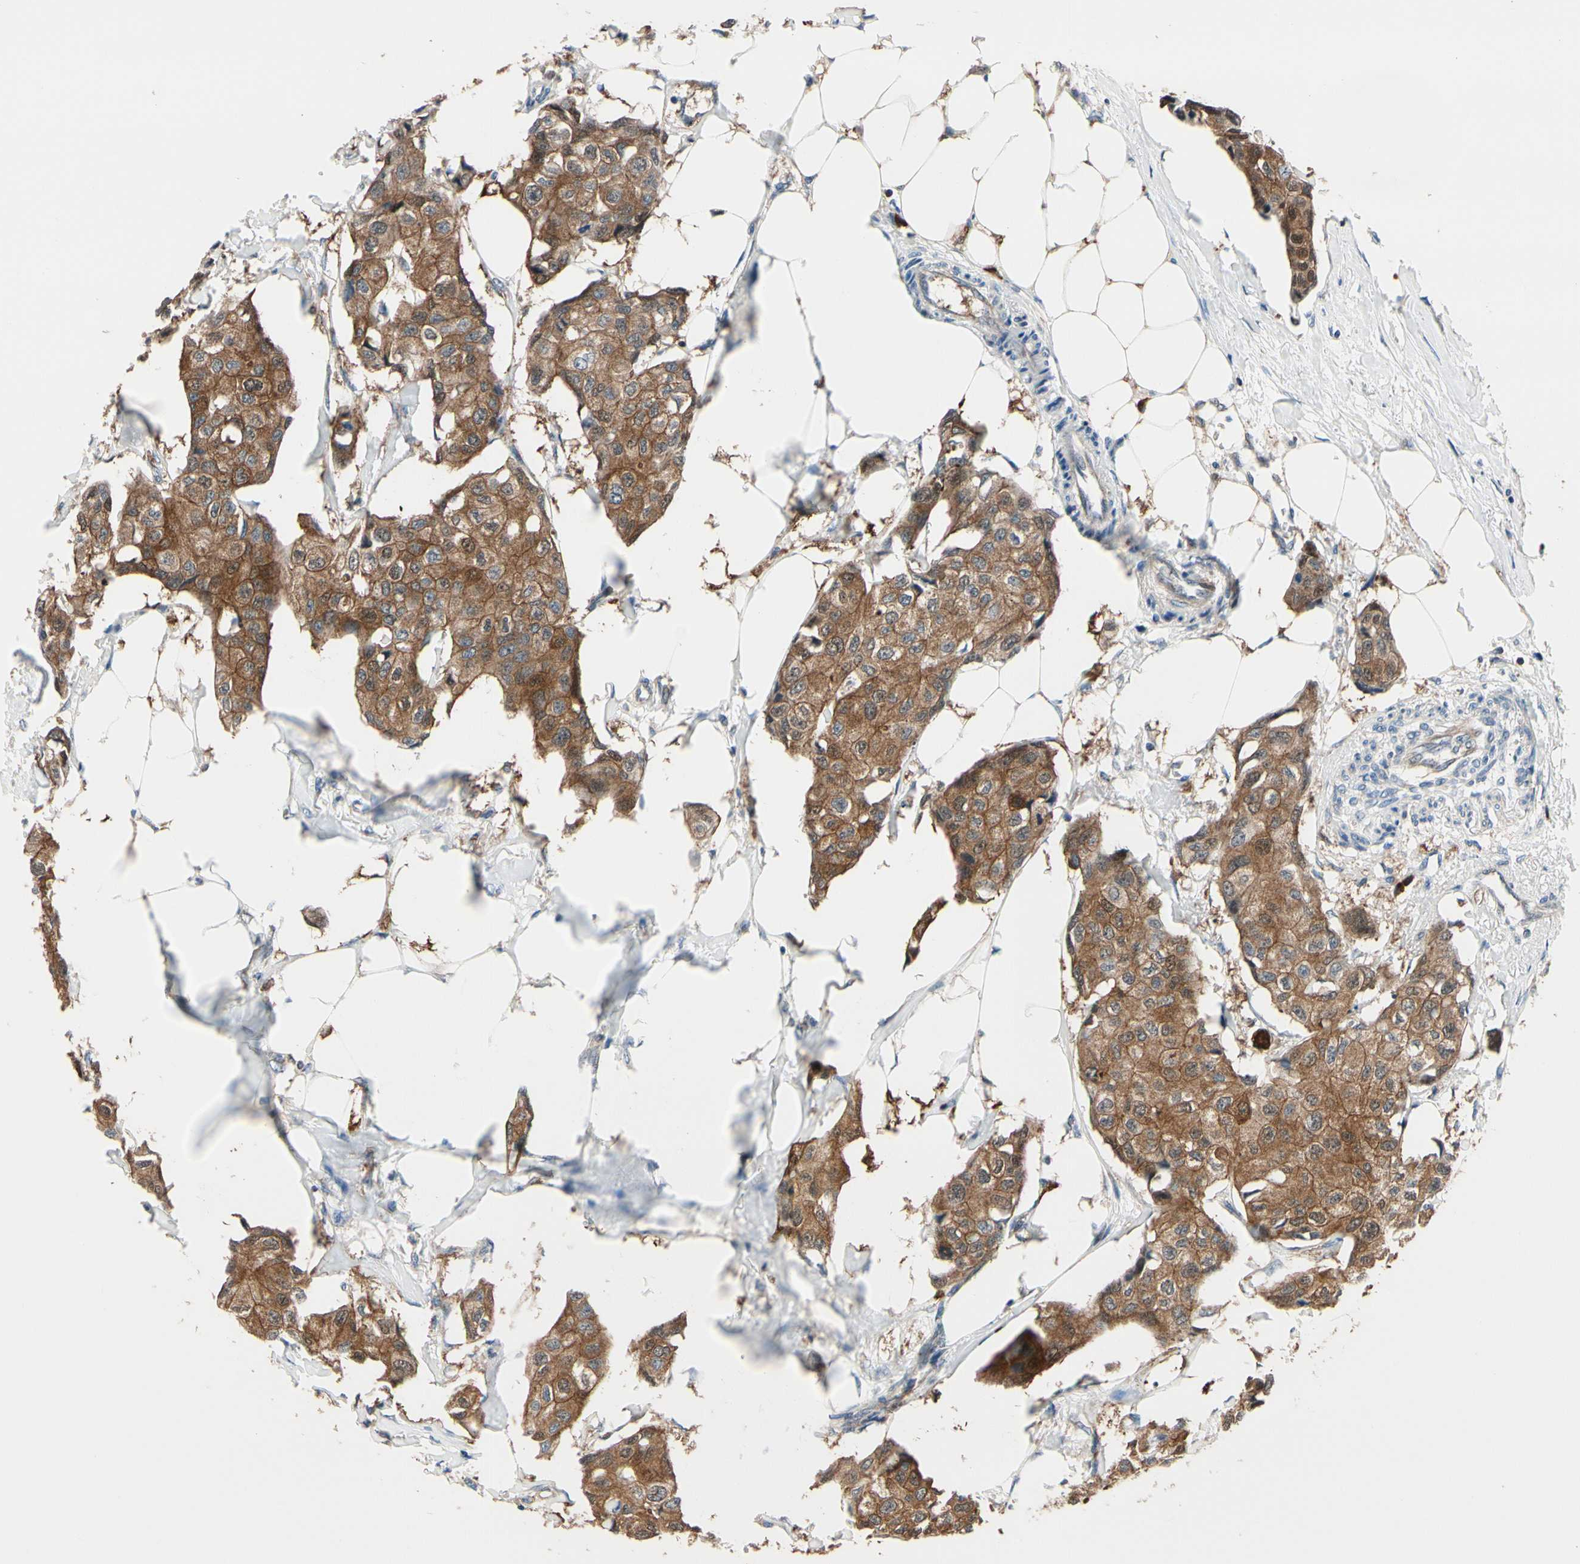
{"staining": {"intensity": "strong", "quantity": ">75%", "location": "cytoplasmic/membranous"}, "tissue": "breast cancer", "cell_type": "Tumor cells", "image_type": "cancer", "snomed": [{"axis": "morphology", "description": "Duct carcinoma"}, {"axis": "topography", "description": "Breast"}], "caption": "Immunohistochemical staining of human intraductal carcinoma (breast) exhibits strong cytoplasmic/membranous protein expression in about >75% of tumor cells.", "gene": "PRDX2", "patient": {"sex": "female", "age": 80}}